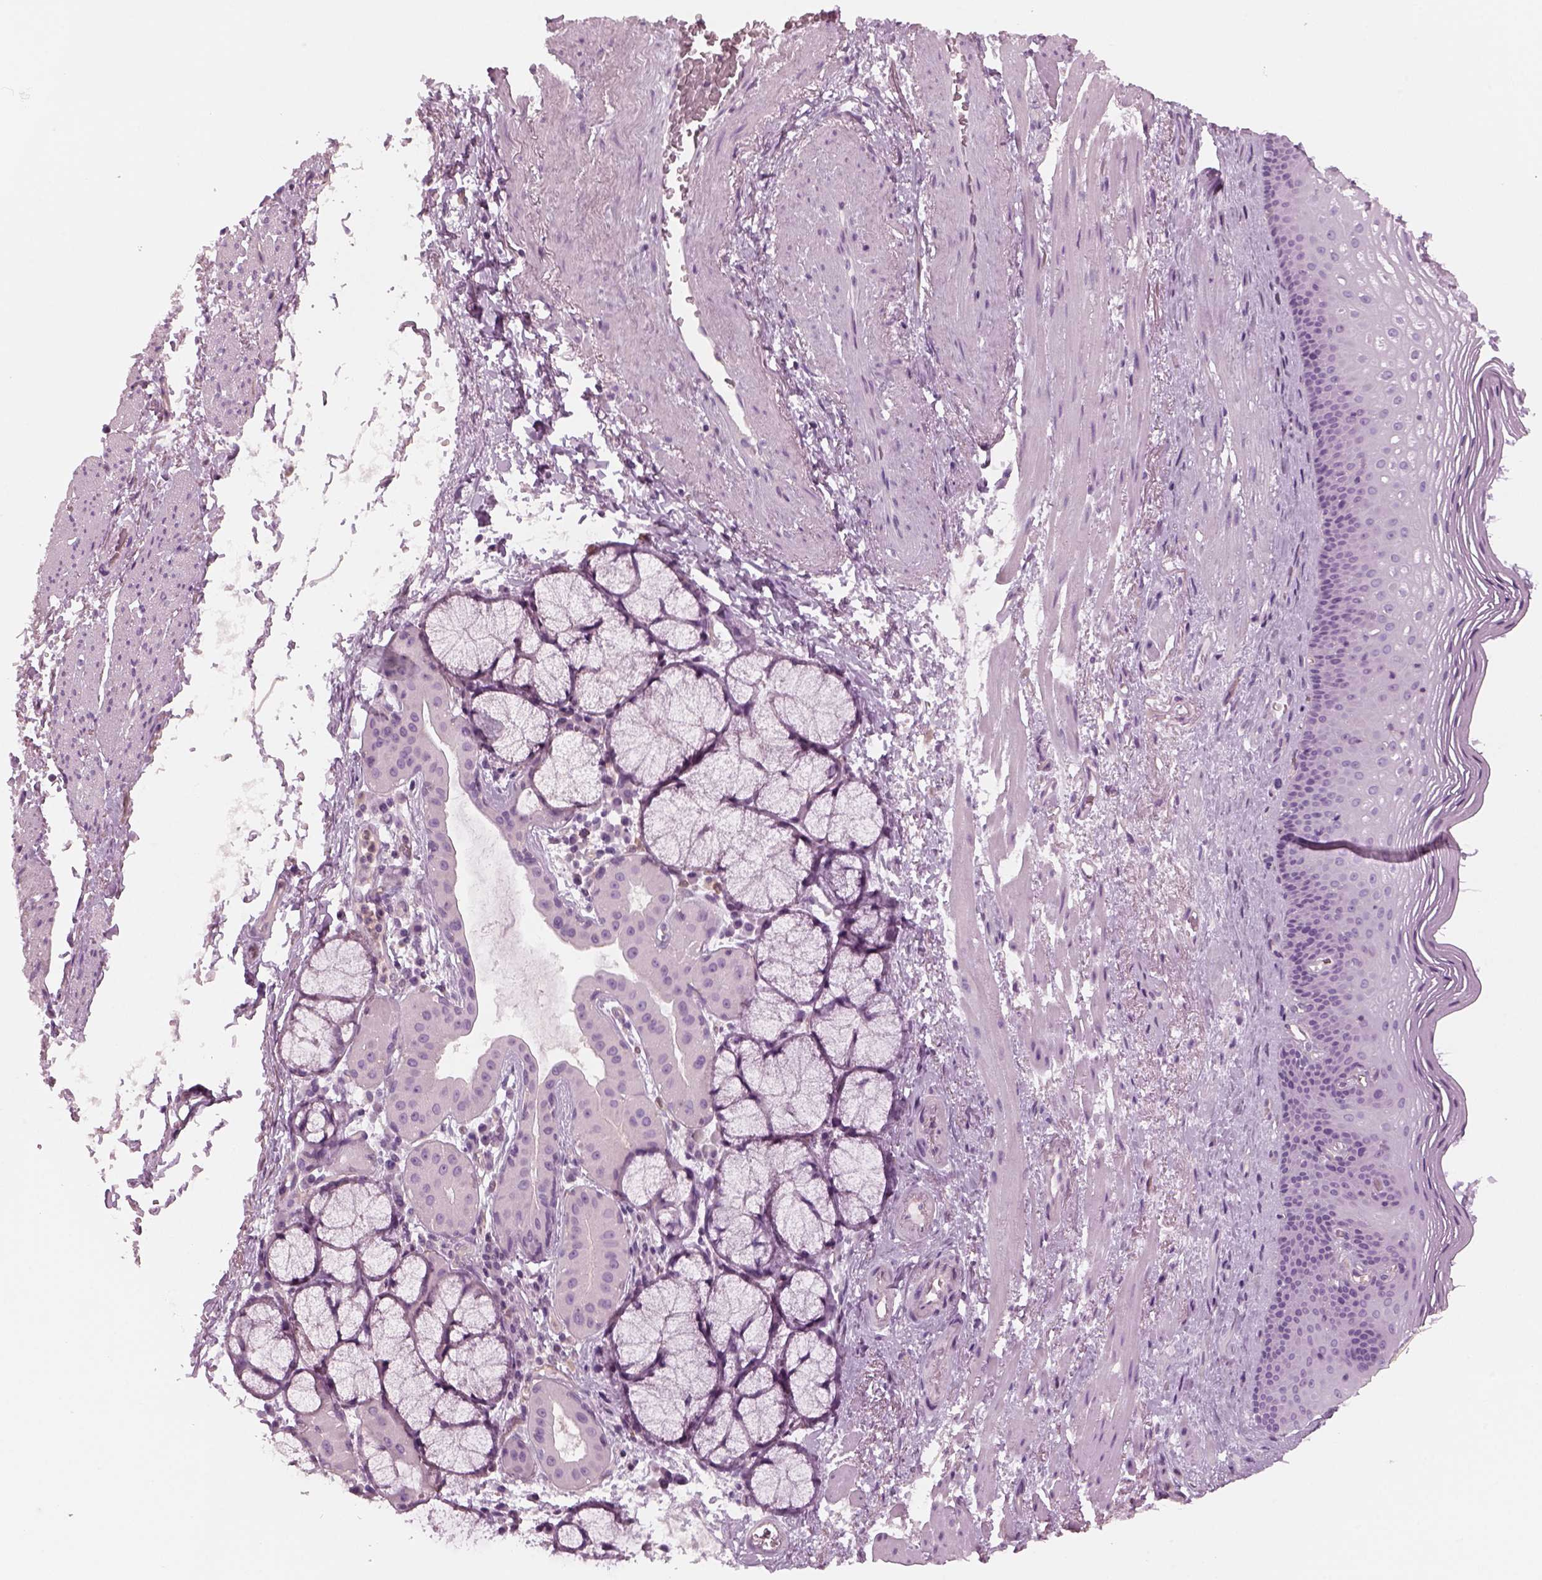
{"staining": {"intensity": "negative", "quantity": "none", "location": "none"}, "tissue": "esophagus", "cell_type": "Squamous epithelial cells", "image_type": "normal", "snomed": [{"axis": "morphology", "description": "Normal tissue, NOS"}, {"axis": "topography", "description": "Esophagus"}], "caption": "Esophagus stained for a protein using immunohistochemistry shows no staining squamous epithelial cells.", "gene": "SLC1A7", "patient": {"sex": "male", "age": 76}}